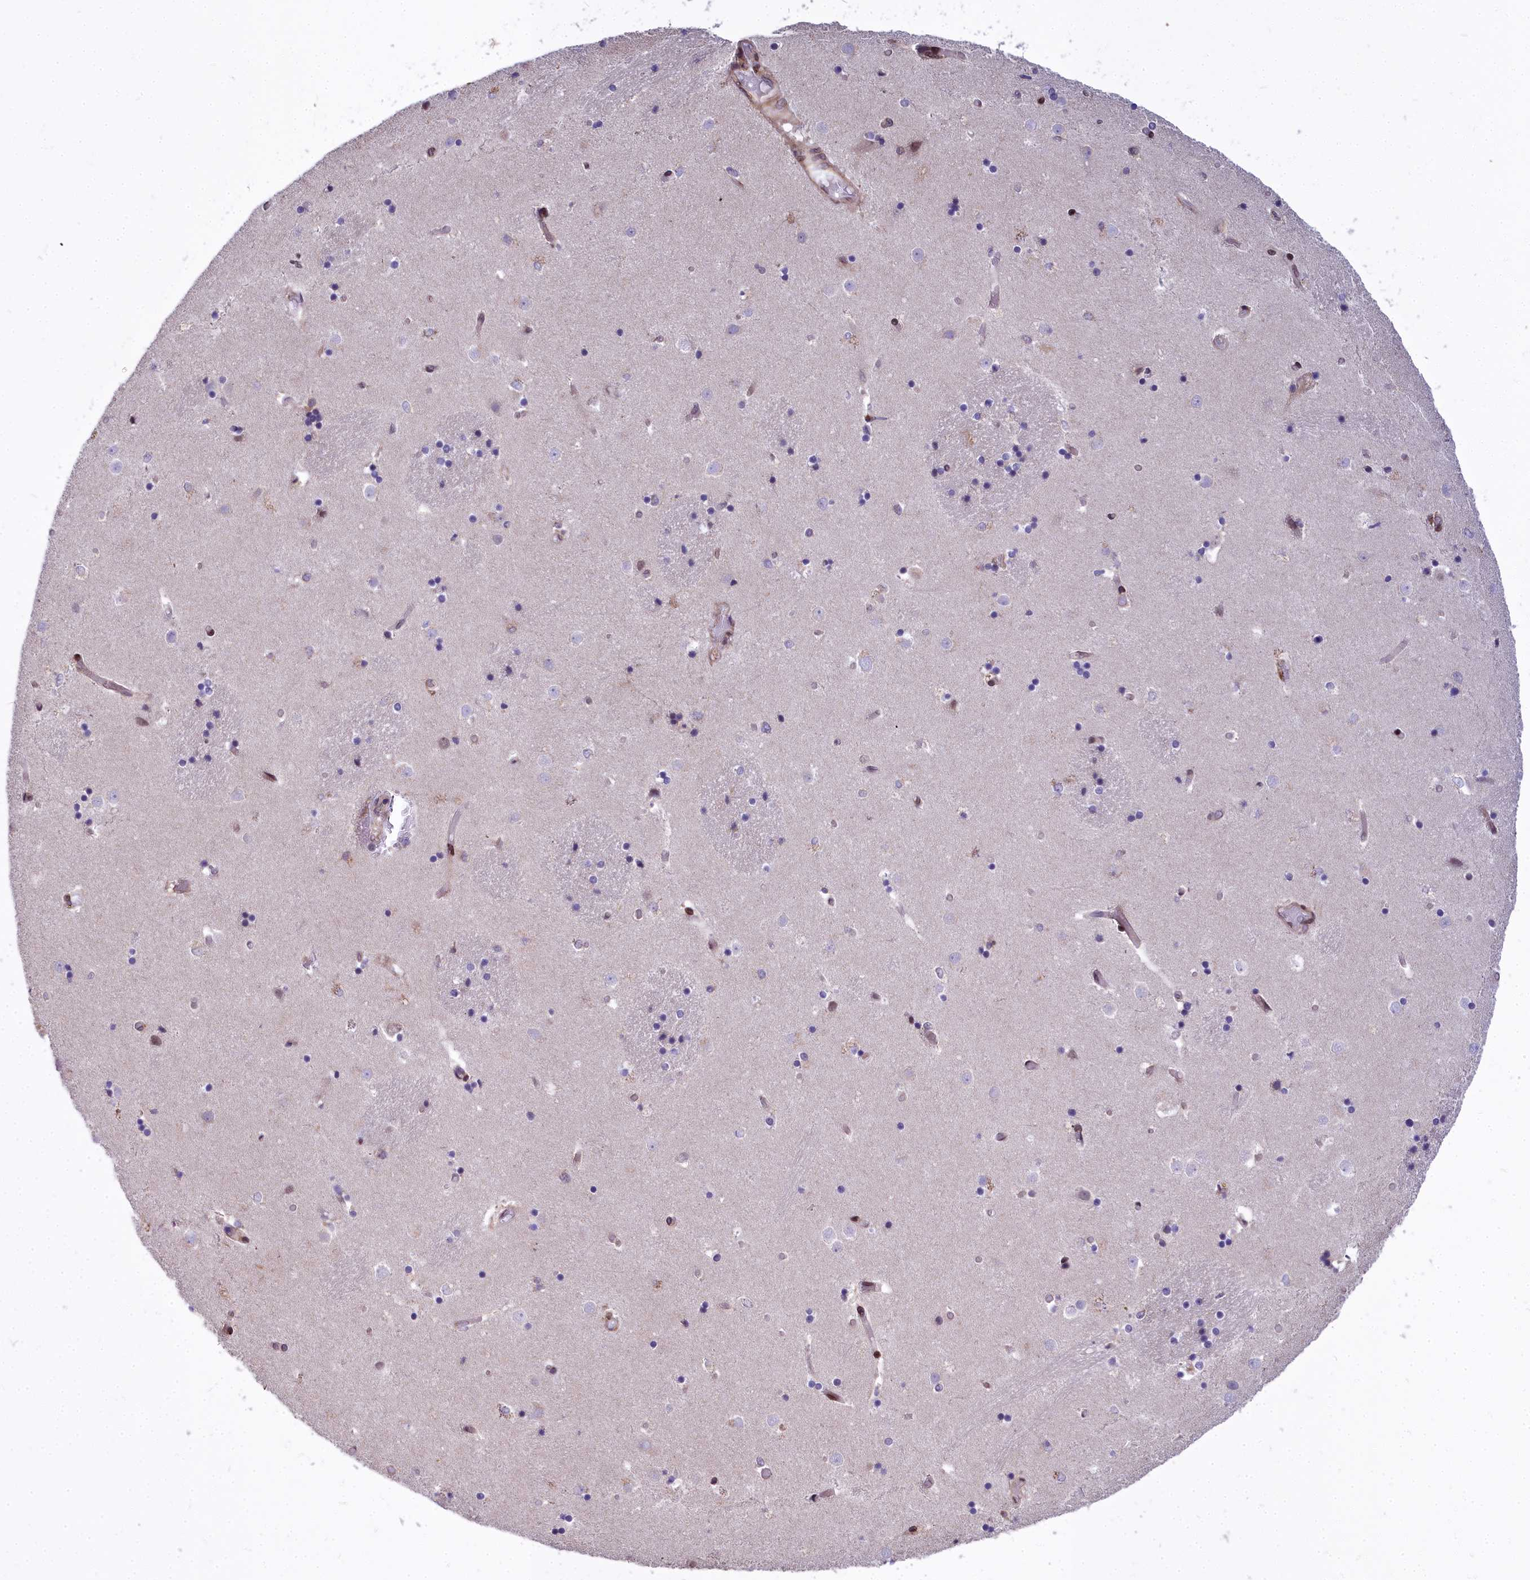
{"staining": {"intensity": "moderate", "quantity": "<25%", "location": "nuclear"}, "tissue": "caudate", "cell_type": "Glial cells", "image_type": "normal", "snomed": [{"axis": "morphology", "description": "Normal tissue, NOS"}, {"axis": "topography", "description": "Lateral ventricle wall"}], "caption": "The histopathology image exhibits staining of benign caudate, revealing moderate nuclear protein expression (brown color) within glial cells.", "gene": "ABCB8", "patient": {"sex": "female", "age": 52}}